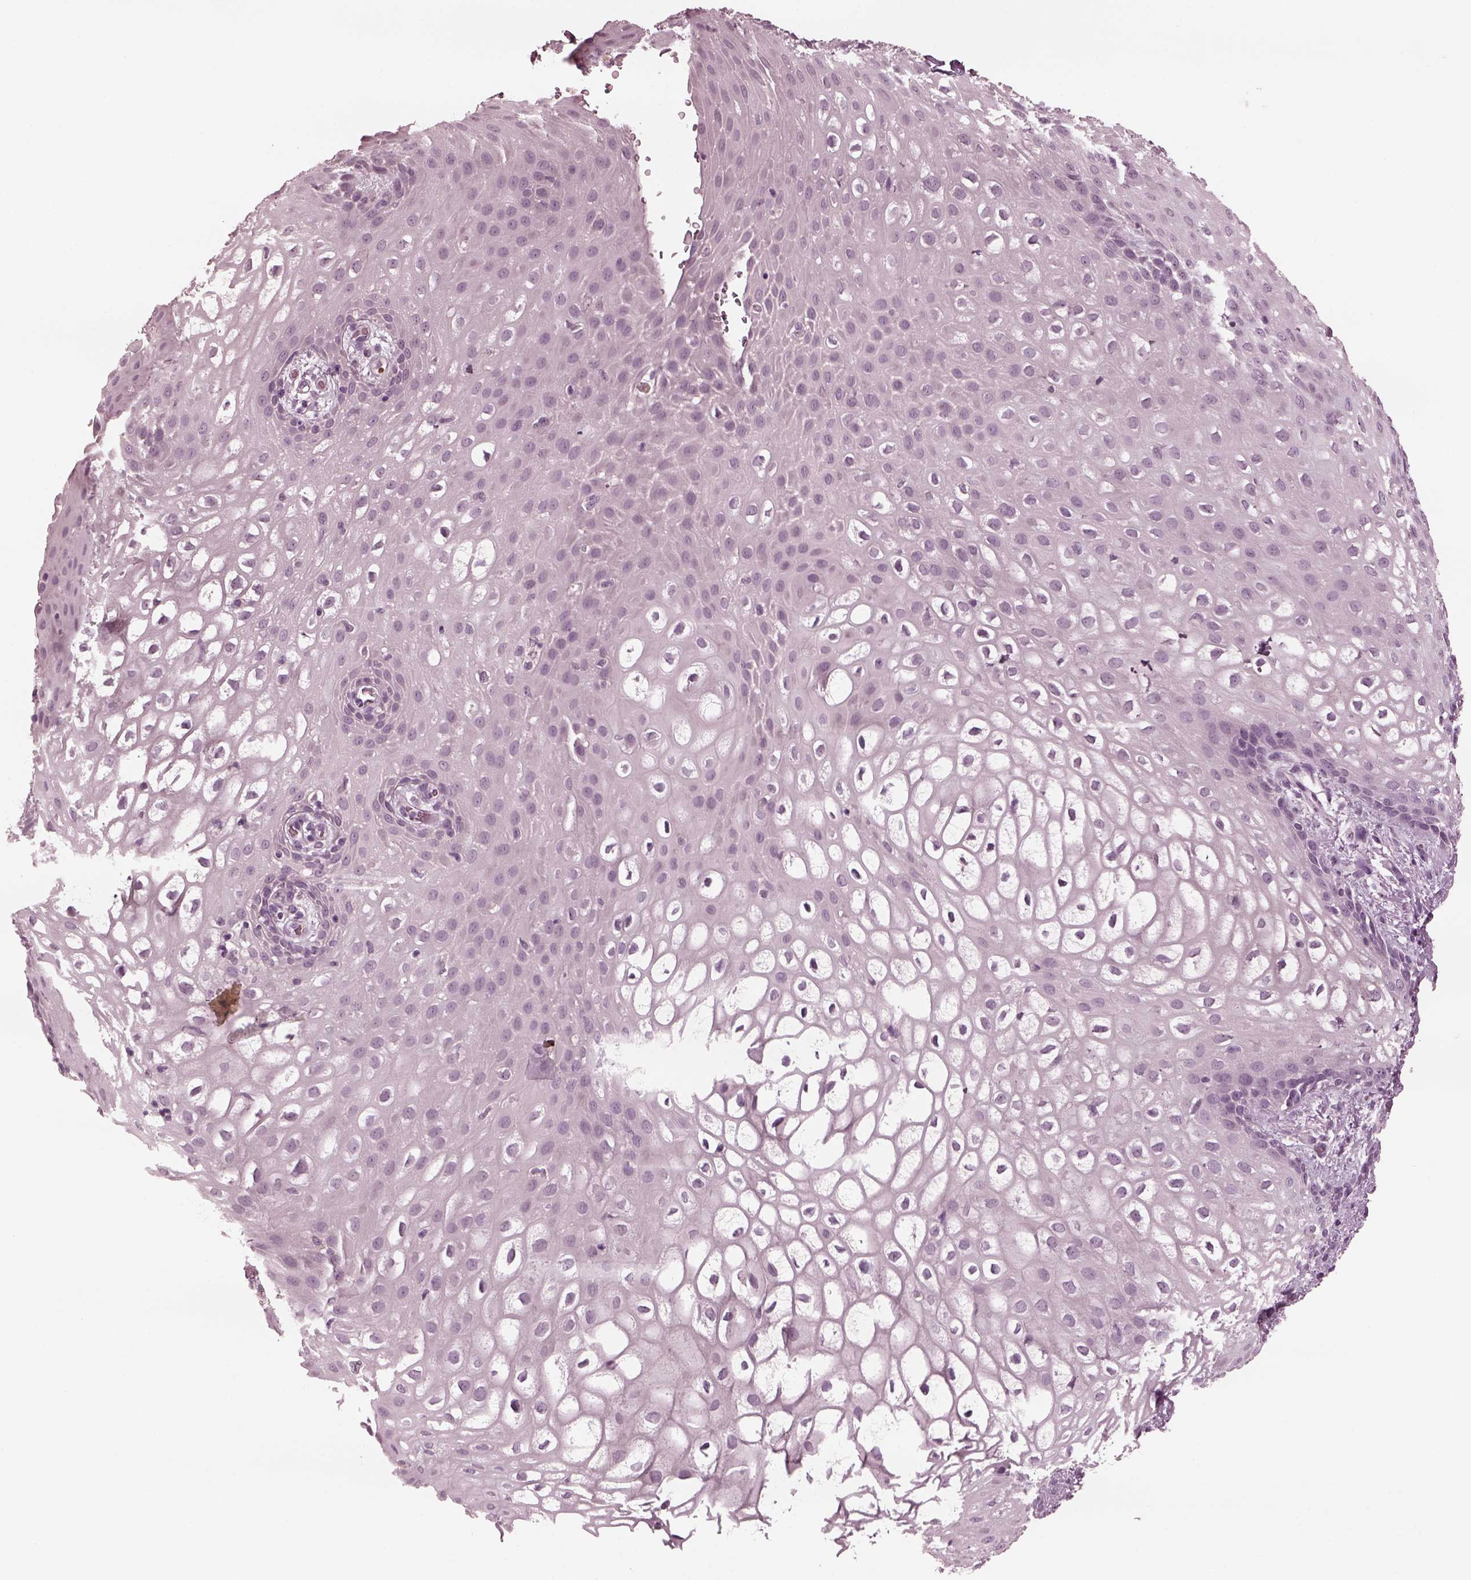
{"staining": {"intensity": "negative", "quantity": "none", "location": "none"}, "tissue": "skin", "cell_type": "Epidermal cells", "image_type": "normal", "snomed": [{"axis": "morphology", "description": "Normal tissue, NOS"}, {"axis": "topography", "description": "Anal"}], "caption": "IHC histopathology image of unremarkable human skin stained for a protein (brown), which exhibits no expression in epidermal cells.", "gene": "YY2", "patient": {"sex": "female", "age": 46}}